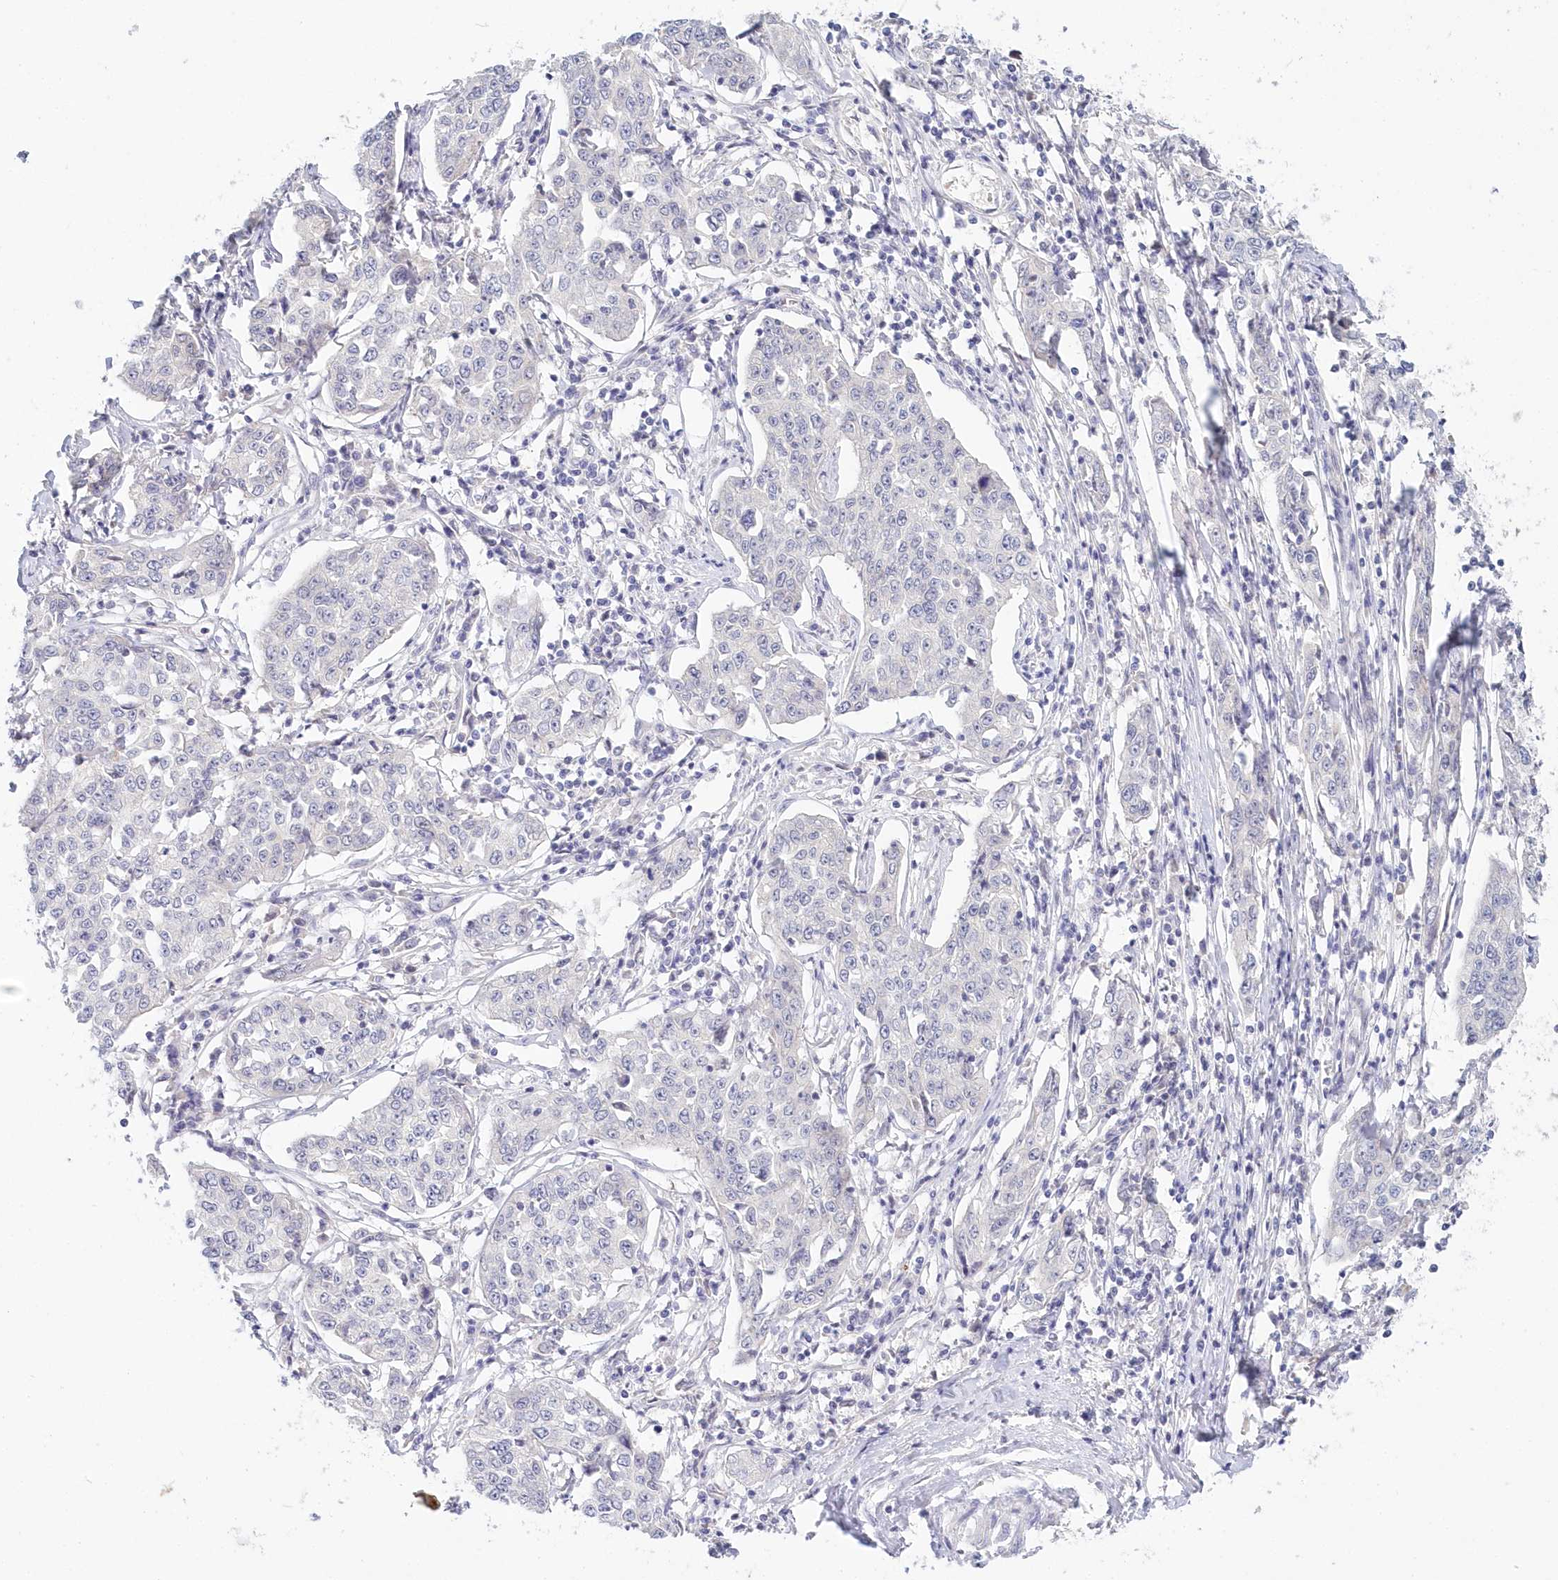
{"staining": {"intensity": "negative", "quantity": "none", "location": "none"}, "tissue": "cervical cancer", "cell_type": "Tumor cells", "image_type": "cancer", "snomed": [{"axis": "morphology", "description": "Squamous cell carcinoma, NOS"}, {"axis": "topography", "description": "Cervix"}], "caption": "This is an immunohistochemistry photomicrograph of human cervical cancer (squamous cell carcinoma). There is no staining in tumor cells.", "gene": "KATNA1", "patient": {"sex": "female", "age": 35}}